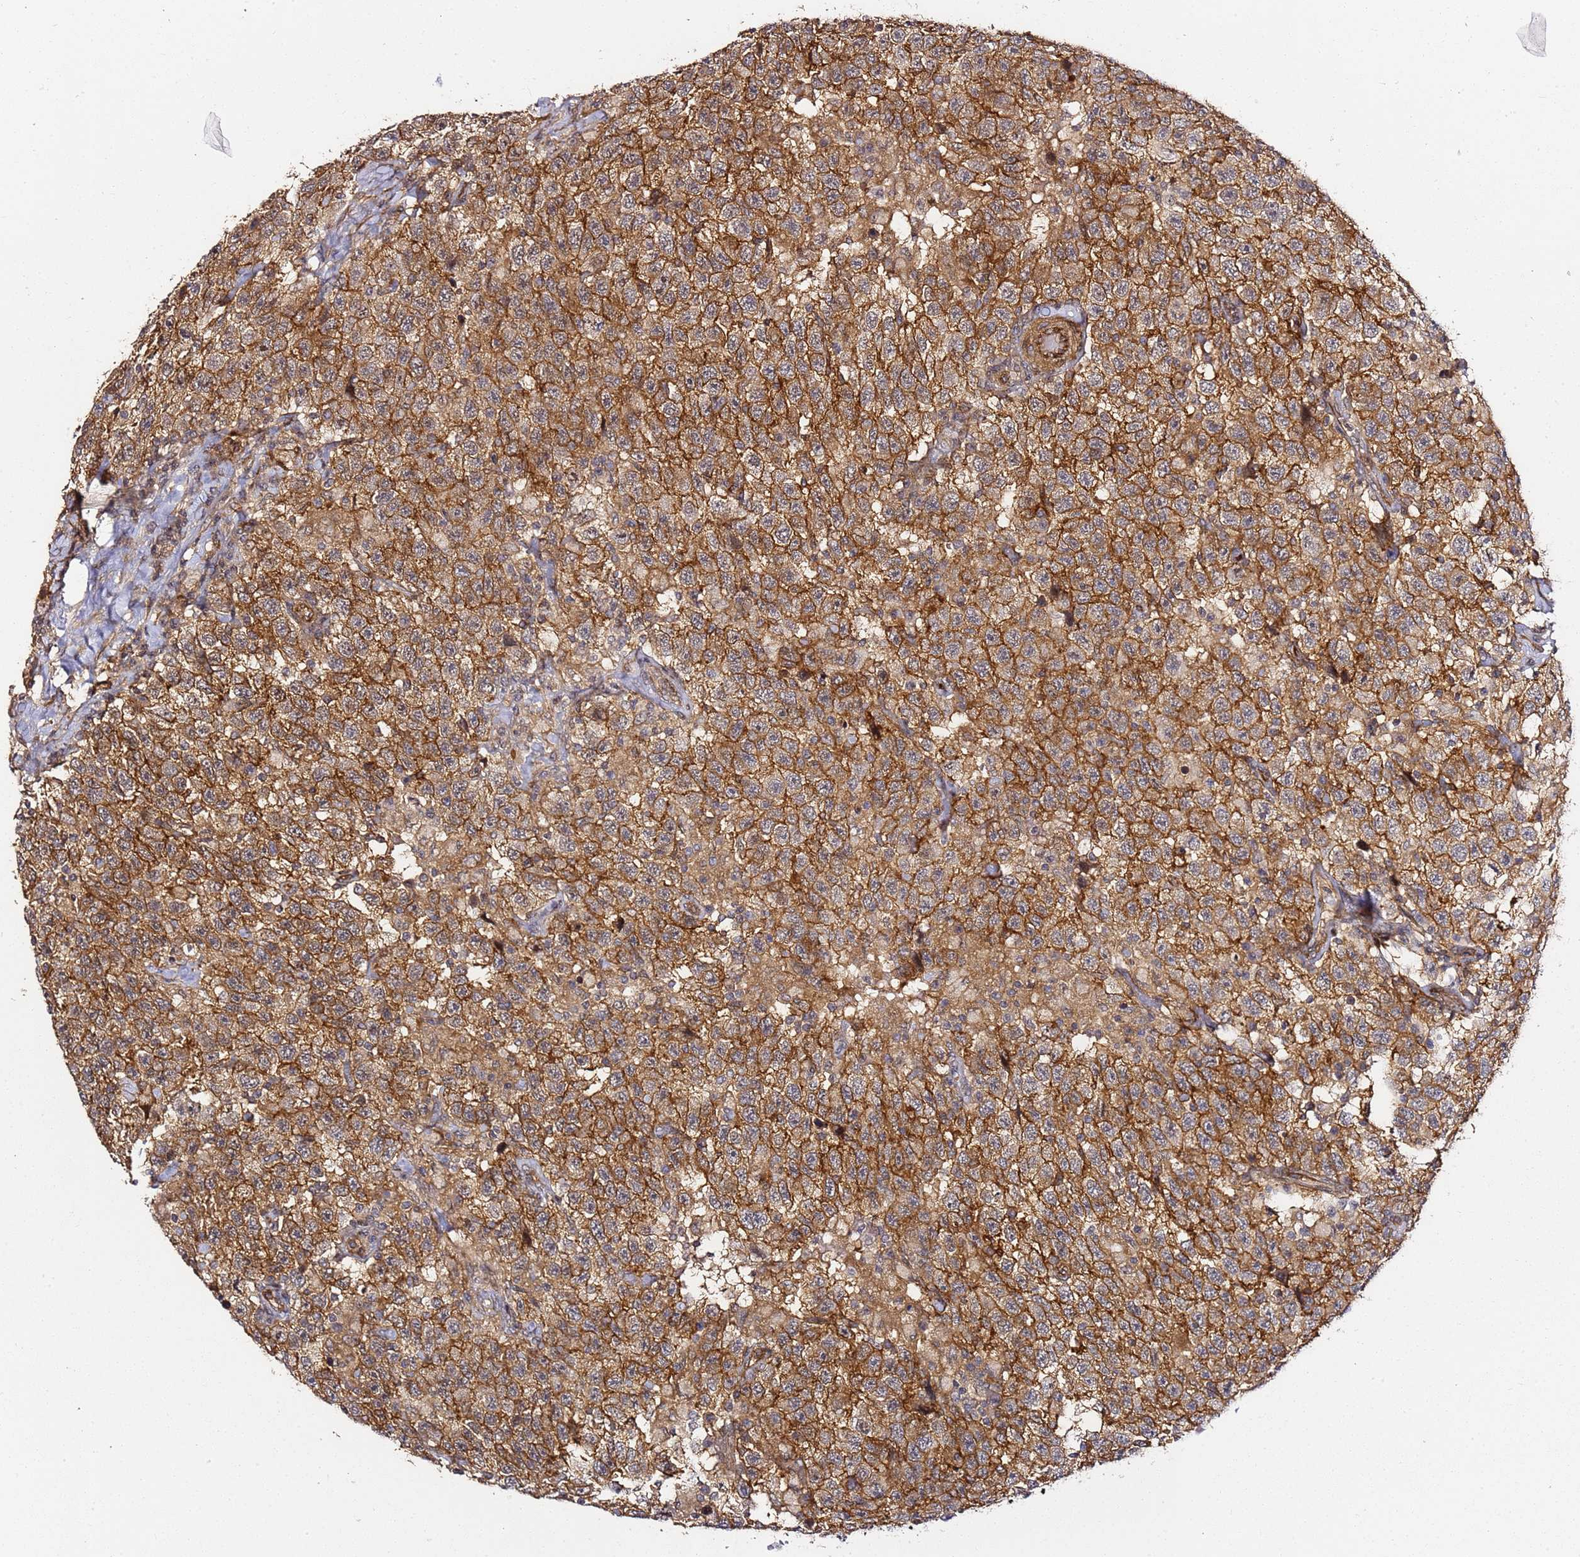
{"staining": {"intensity": "moderate", "quantity": ">75%", "location": "cytoplasmic/membranous"}, "tissue": "testis cancer", "cell_type": "Tumor cells", "image_type": "cancer", "snomed": [{"axis": "morphology", "description": "Seminoma, NOS"}, {"axis": "topography", "description": "Testis"}], "caption": "Immunohistochemistry (DAB) staining of testis cancer (seminoma) displays moderate cytoplasmic/membranous protein expression in about >75% of tumor cells.", "gene": "CCNYL1", "patient": {"sex": "male", "age": 41}}